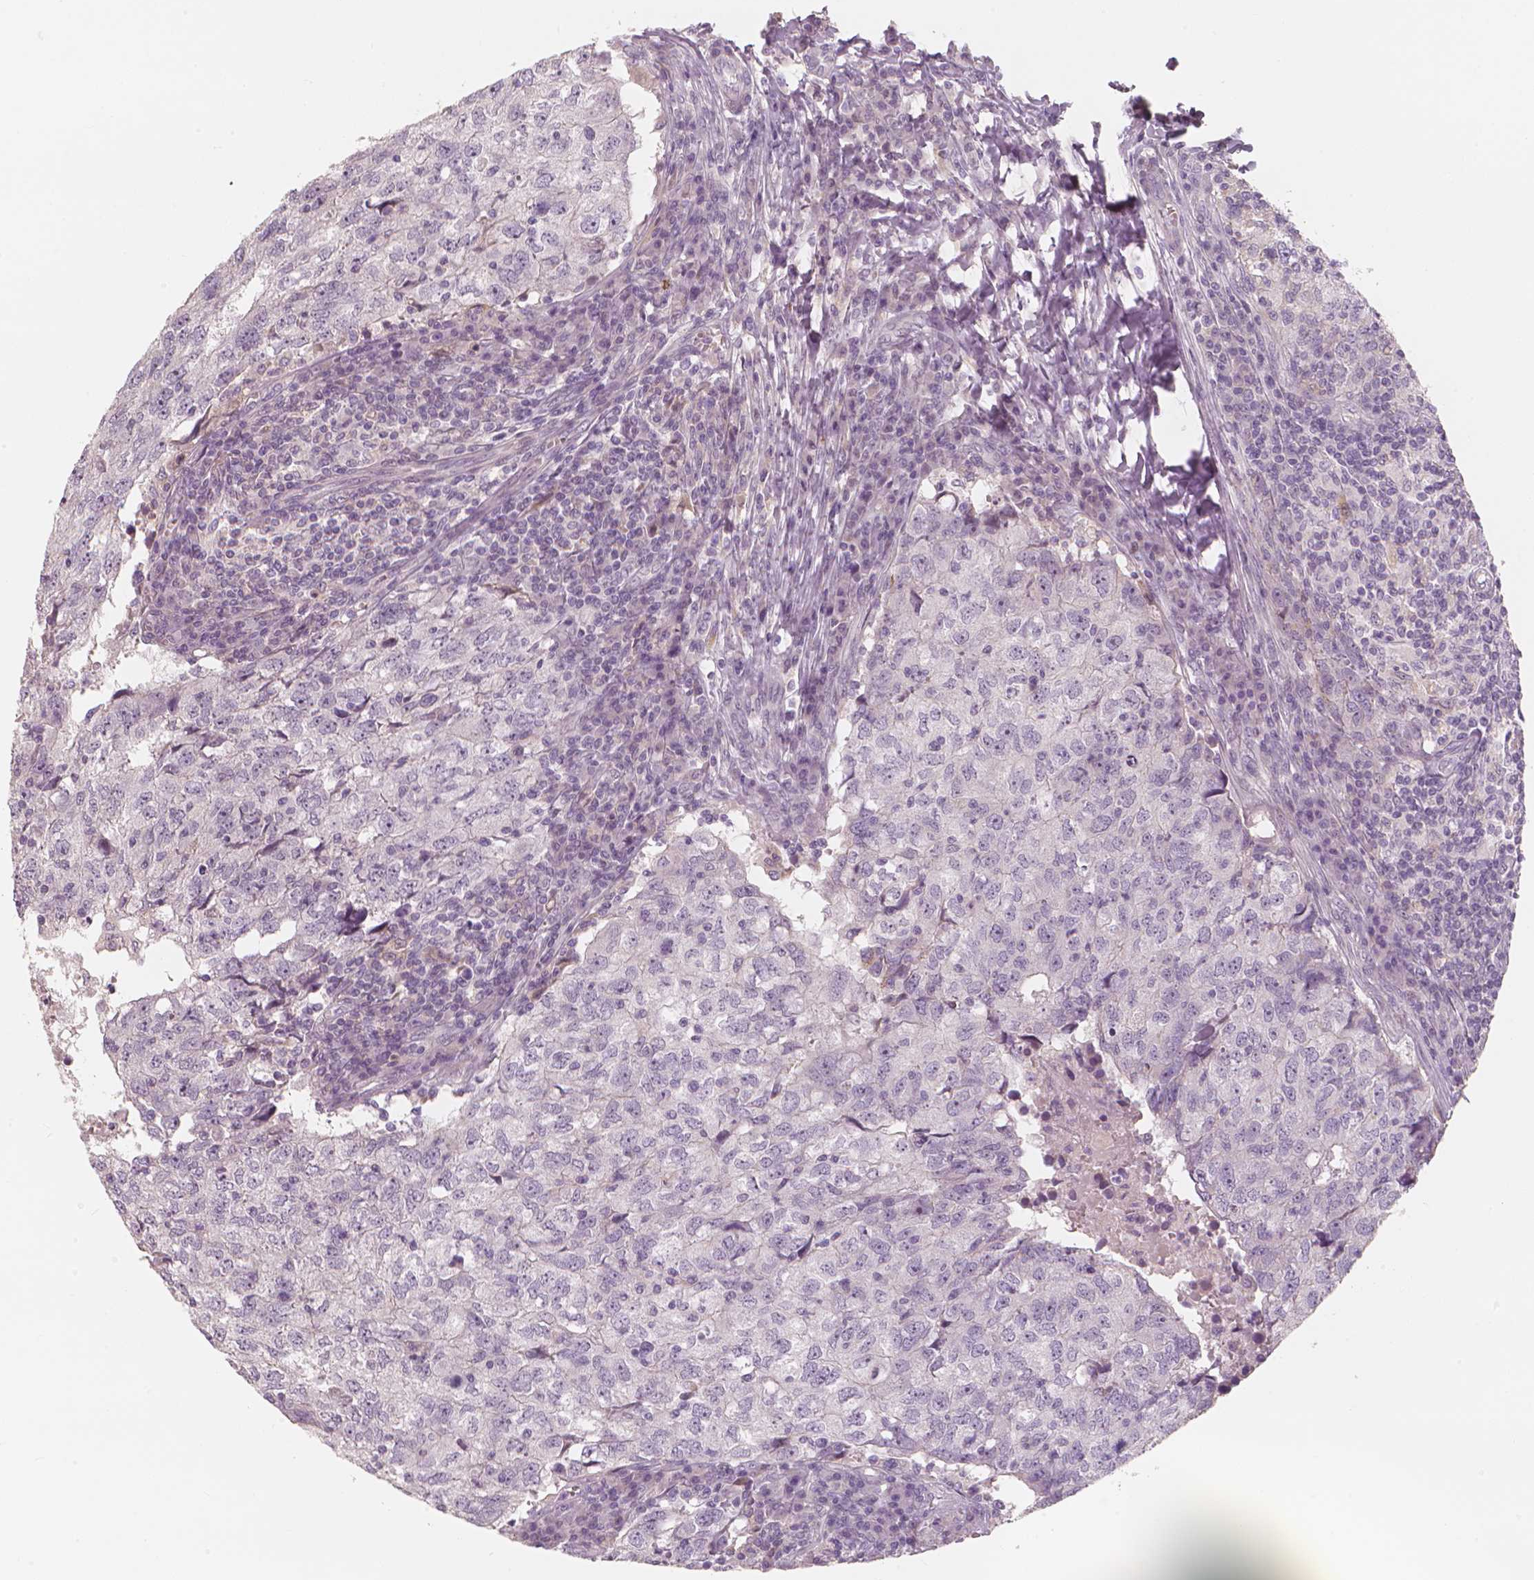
{"staining": {"intensity": "negative", "quantity": "none", "location": "none"}, "tissue": "breast cancer", "cell_type": "Tumor cells", "image_type": "cancer", "snomed": [{"axis": "morphology", "description": "Duct carcinoma"}, {"axis": "topography", "description": "Breast"}], "caption": "Human breast cancer (invasive ductal carcinoma) stained for a protein using immunohistochemistry (IHC) exhibits no staining in tumor cells.", "gene": "RNASE7", "patient": {"sex": "female", "age": 30}}